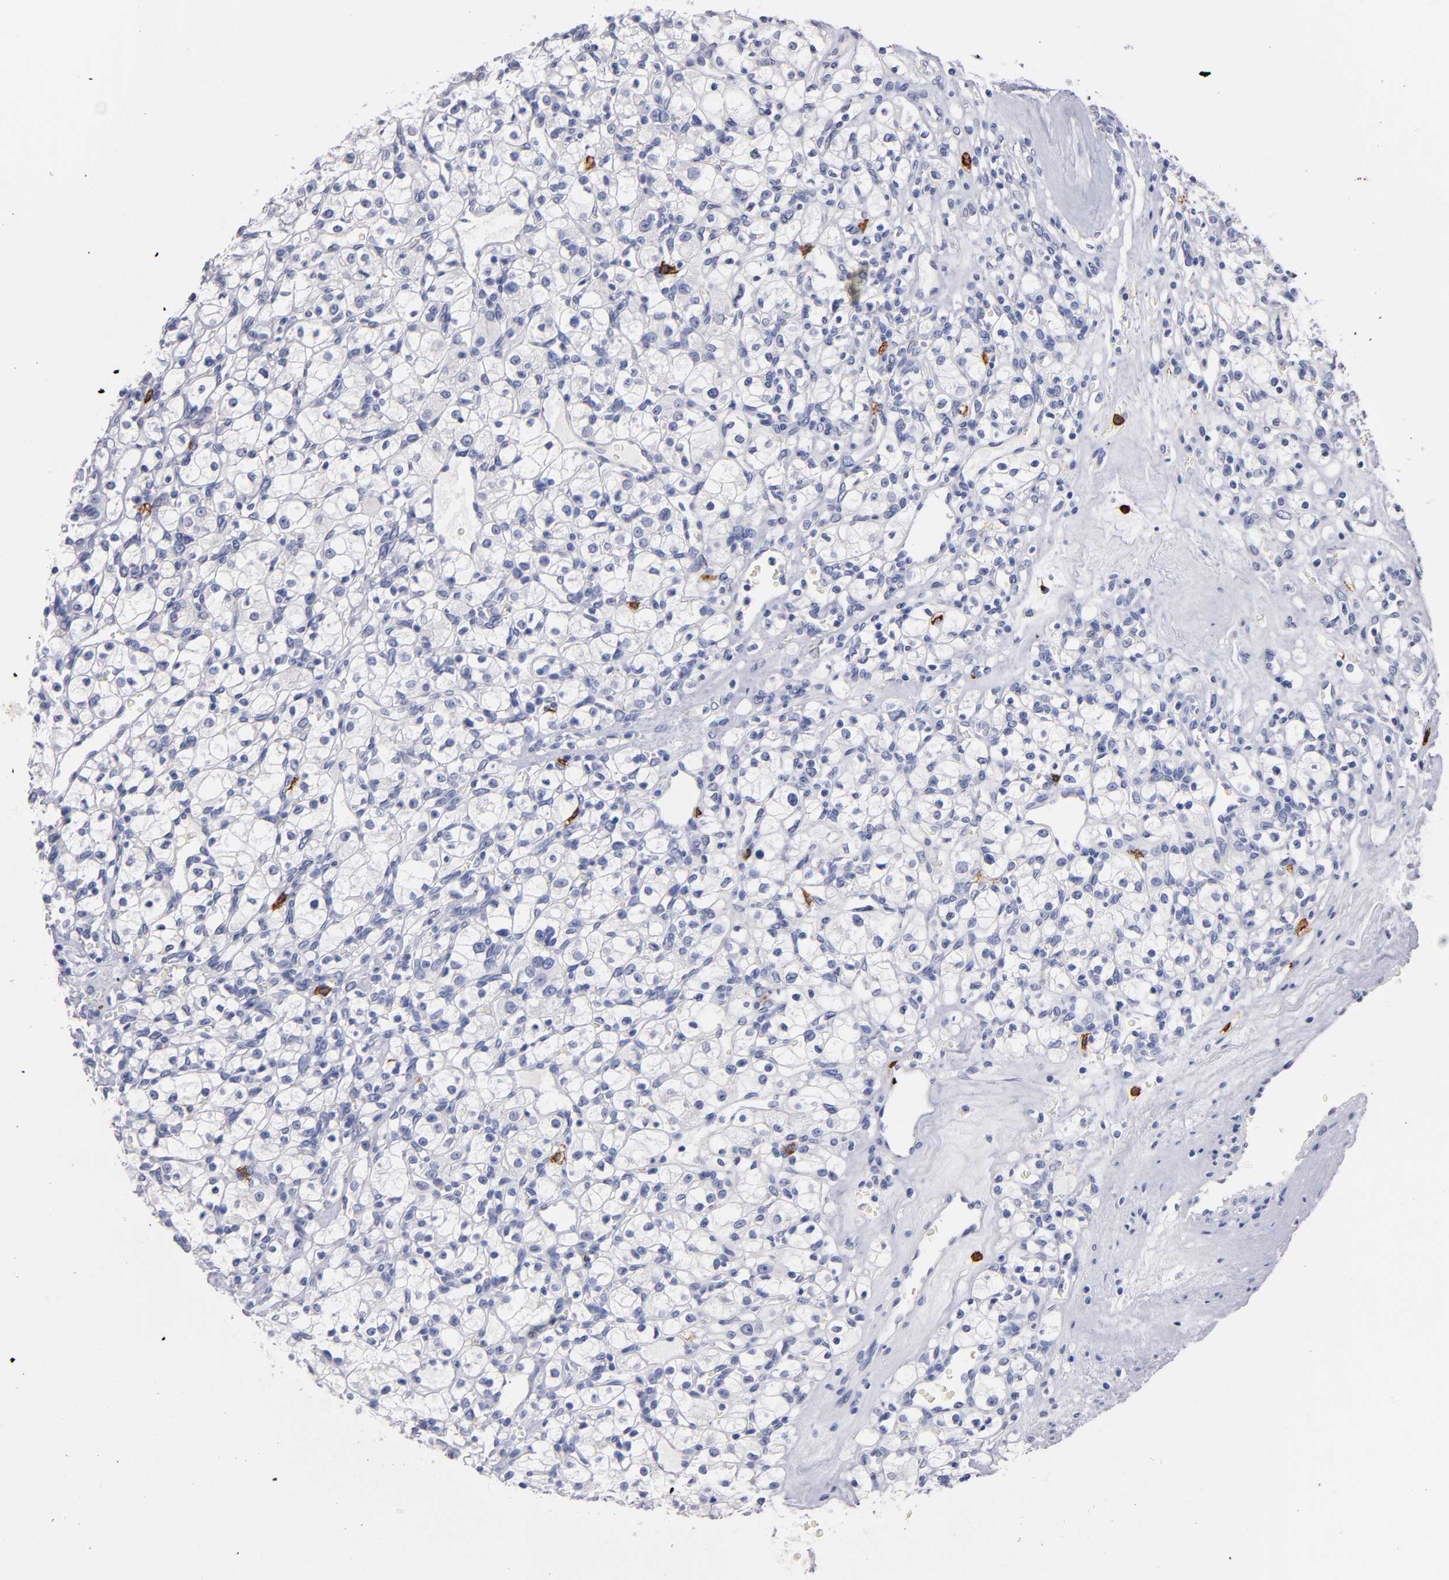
{"staining": {"intensity": "negative", "quantity": "none", "location": "none"}, "tissue": "renal cancer", "cell_type": "Tumor cells", "image_type": "cancer", "snomed": [{"axis": "morphology", "description": "Adenocarcinoma, NOS"}, {"axis": "topography", "description": "Kidney"}], "caption": "A photomicrograph of renal adenocarcinoma stained for a protein displays no brown staining in tumor cells. (DAB IHC with hematoxylin counter stain).", "gene": "KIT", "patient": {"sex": "female", "age": 62}}